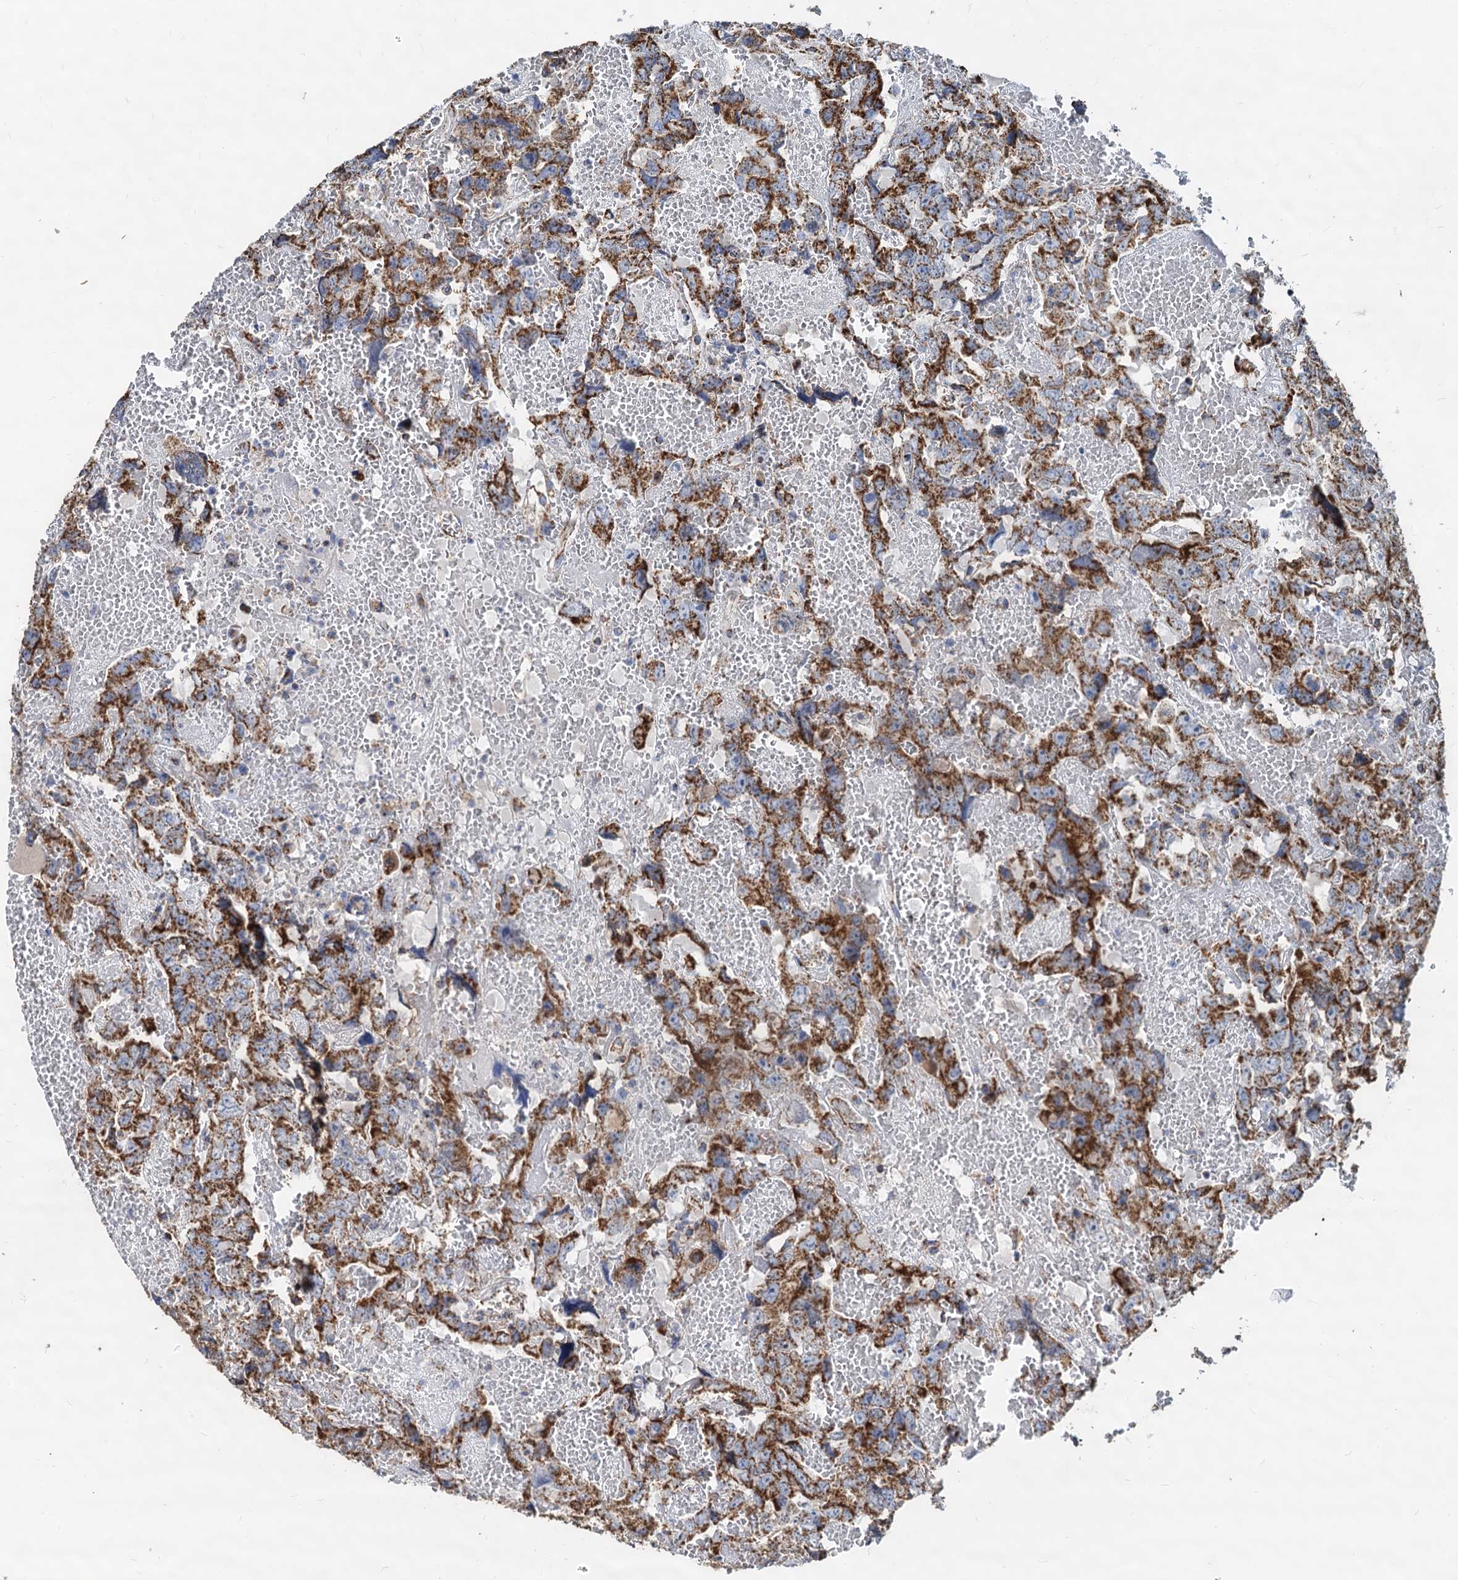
{"staining": {"intensity": "strong", "quantity": ">75%", "location": "cytoplasmic/membranous"}, "tissue": "testis cancer", "cell_type": "Tumor cells", "image_type": "cancer", "snomed": [{"axis": "morphology", "description": "Carcinoma, Embryonal, NOS"}, {"axis": "topography", "description": "Testis"}], "caption": "An image of human testis embryonal carcinoma stained for a protein shows strong cytoplasmic/membranous brown staining in tumor cells.", "gene": "TIMM10", "patient": {"sex": "male", "age": 45}}